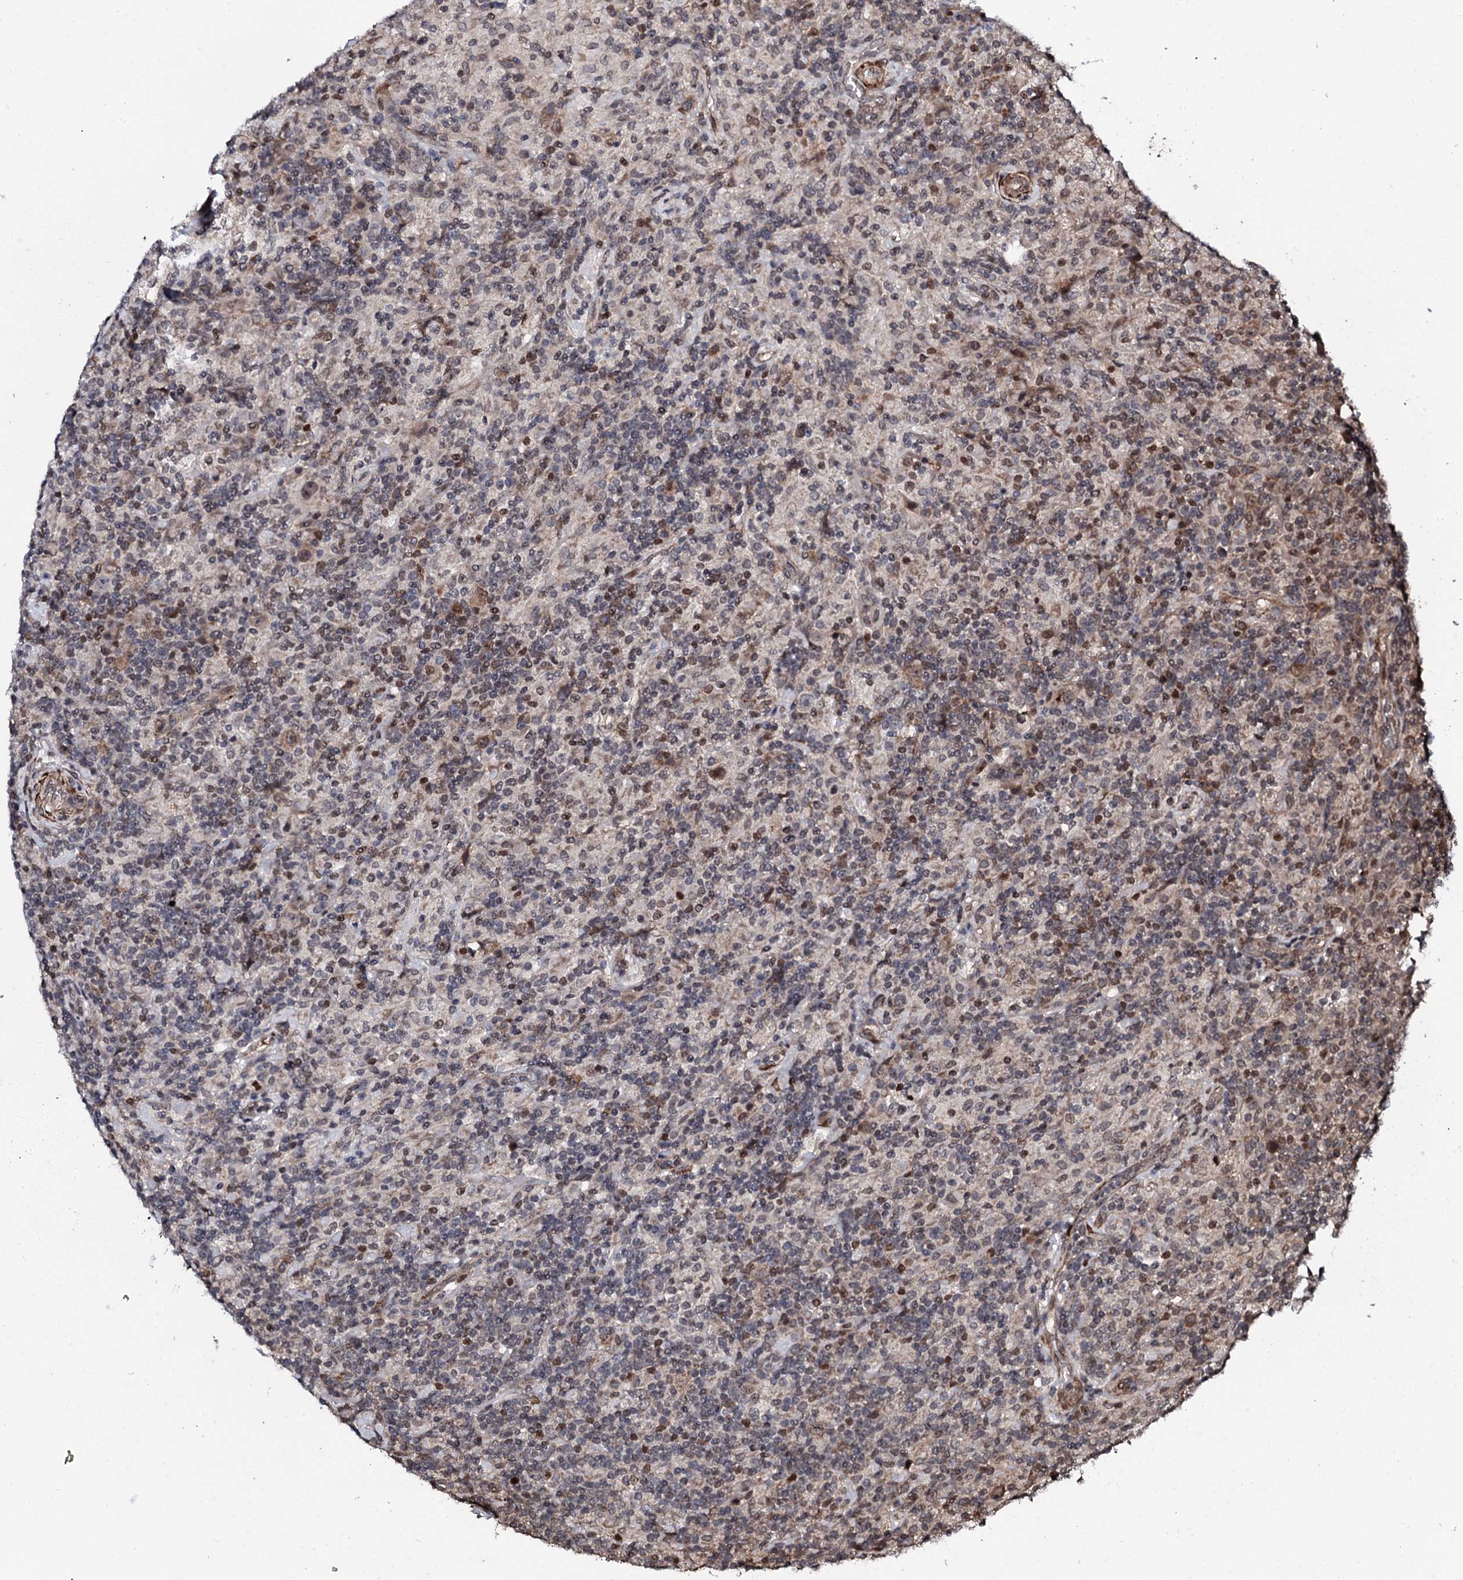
{"staining": {"intensity": "weak", "quantity": "25%-75%", "location": "cytoplasmic/membranous"}, "tissue": "lymphoma", "cell_type": "Tumor cells", "image_type": "cancer", "snomed": [{"axis": "morphology", "description": "Hodgkin's disease, NOS"}, {"axis": "topography", "description": "Lymph node"}], "caption": "The histopathology image displays staining of lymphoma, revealing weak cytoplasmic/membranous protein expression (brown color) within tumor cells.", "gene": "FAM111A", "patient": {"sex": "male", "age": 70}}